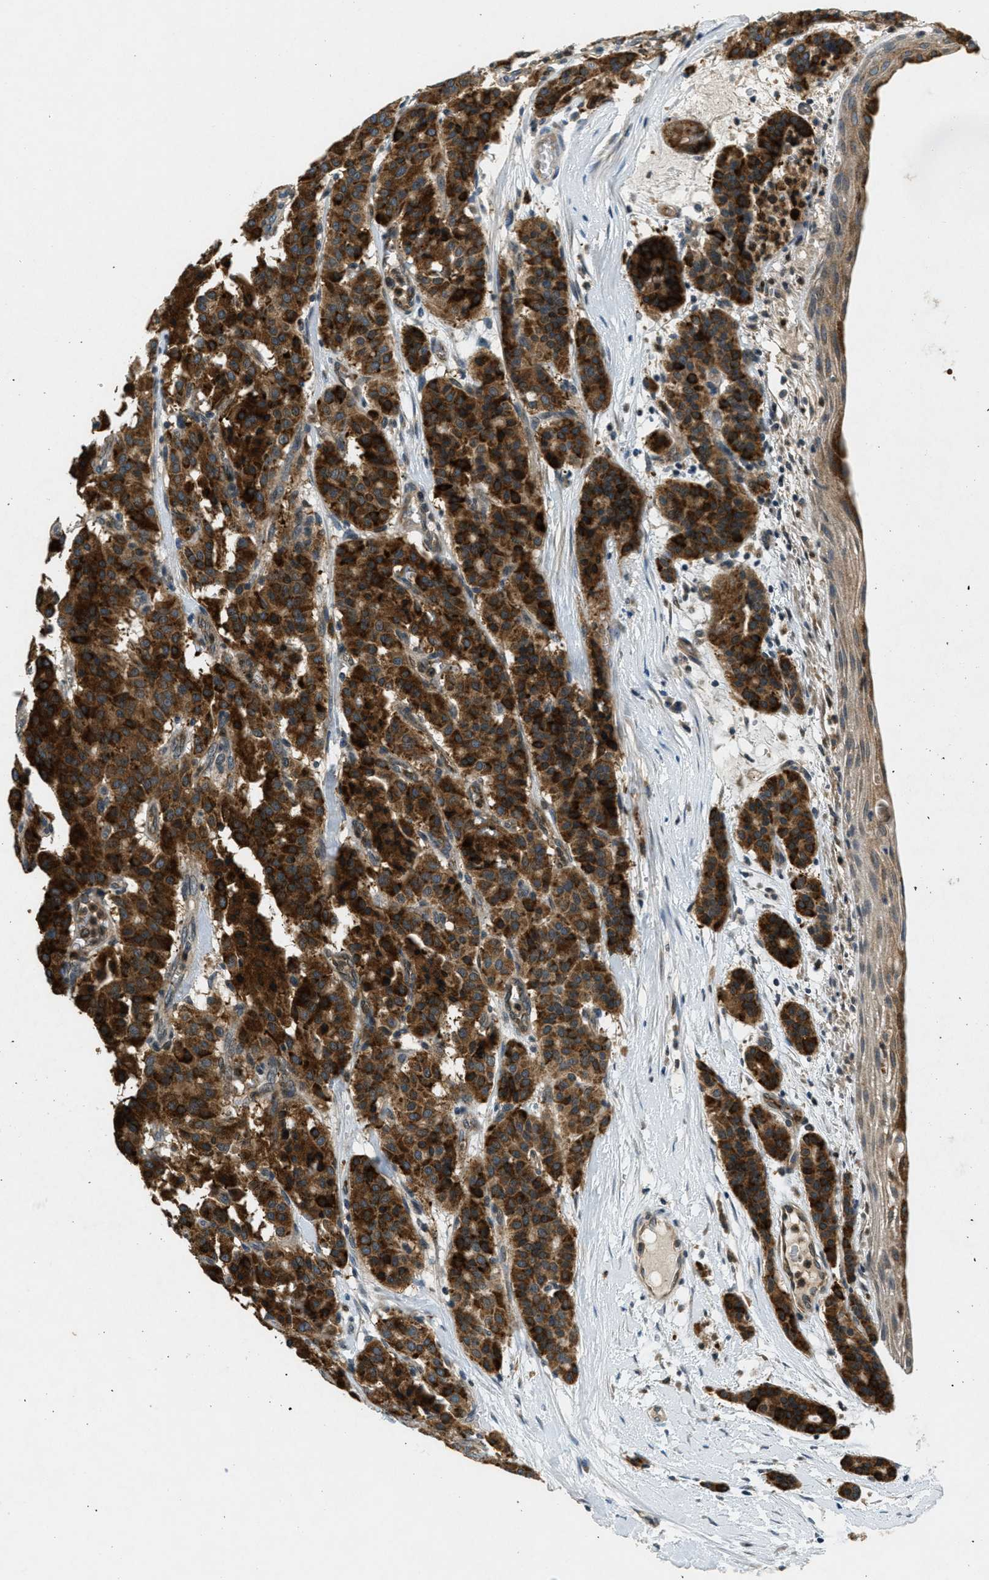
{"staining": {"intensity": "strong", "quantity": ">75%", "location": "cytoplasmic/membranous"}, "tissue": "carcinoid", "cell_type": "Tumor cells", "image_type": "cancer", "snomed": [{"axis": "morphology", "description": "Carcinoid, malignant, NOS"}, {"axis": "topography", "description": "Lung"}], "caption": "This micrograph exhibits immunohistochemistry staining of human carcinoid, with high strong cytoplasmic/membranous expression in about >75% of tumor cells.", "gene": "RAB3D", "patient": {"sex": "male", "age": 30}}